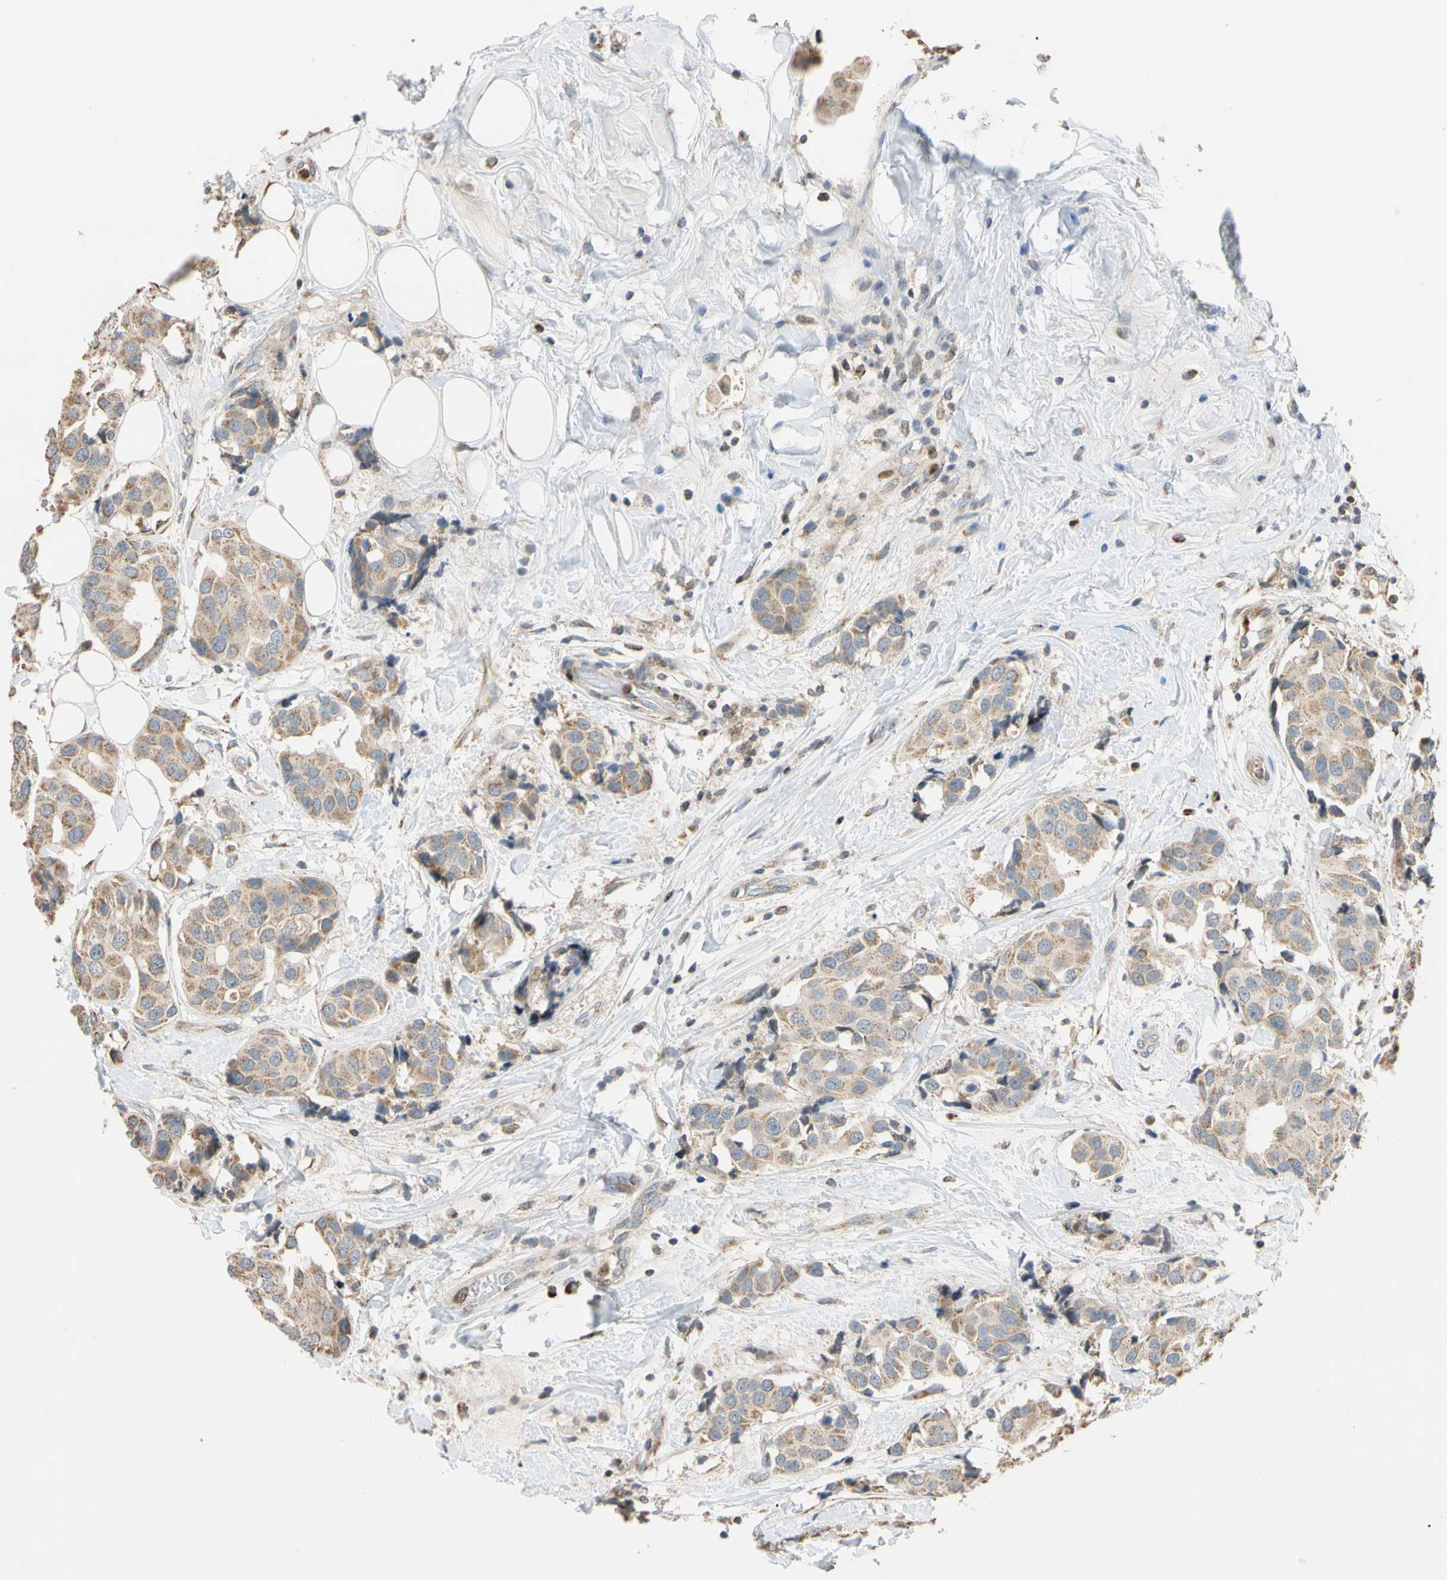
{"staining": {"intensity": "weak", "quantity": ">75%", "location": "cytoplasmic/membranous"}, "tissue": "breast cancer", "cell_type": "Tumor cells", "image_type": "cancer", "snomed": [{"axis": "morphology", "description": "Normal tissue, NOS"}, {"axis": "morphology", "description": "Duct carcinoma"}, {"axis": "topography", "description": "Breast"}], "caption": "A brown stain shows weak cytoplasmic/membranous positivity of a protein in human breast cancer tumor cells.", "gene": "IP6K2", "patient": {"sex": "female", "age": 39}}